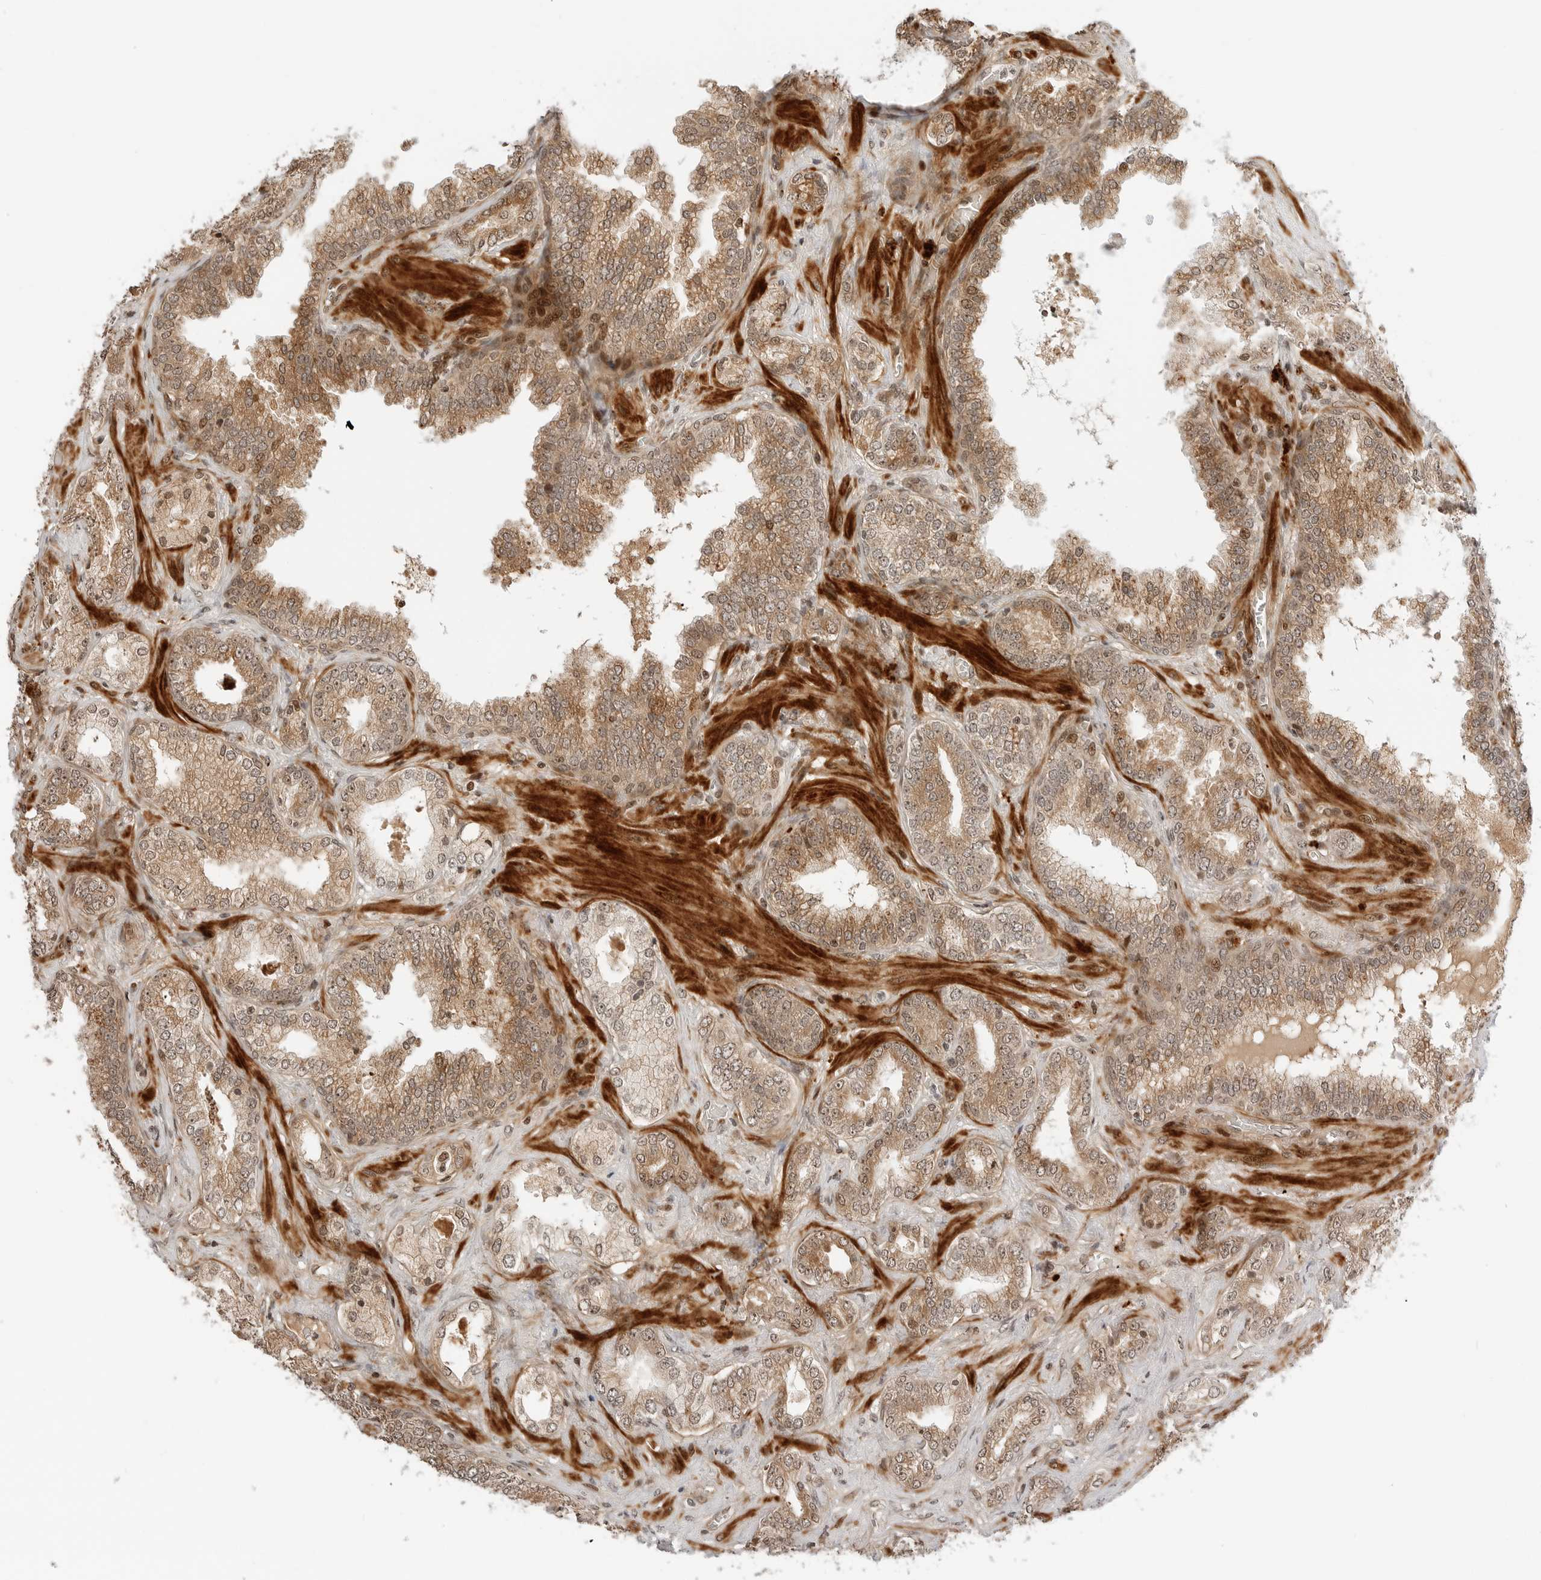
{"staining": {"intensity": "moderate", "quantity": ">75%", "location": "cytoplasmic/membranous,nuclear"}, "tissue": "prostate cancer", "cell_type": "Tumor cells", "image_type": "cancer", "snomed": [{"axis": "morphology", "description": "Adenocarcinoma, High grade"}, {"axis": "topography", "description": "Prostate"}], "caption": "Protein staining of high-grade adenocarcinoma (prostate) tissue demonstrates moderate cytoplasmic/membranous and nuclear expression in about >75% of tumor cells. (IHC, brightfield microscopy, high magnification).", "gene": "GEM", "patient": {"sex": "male", "age": 58}}